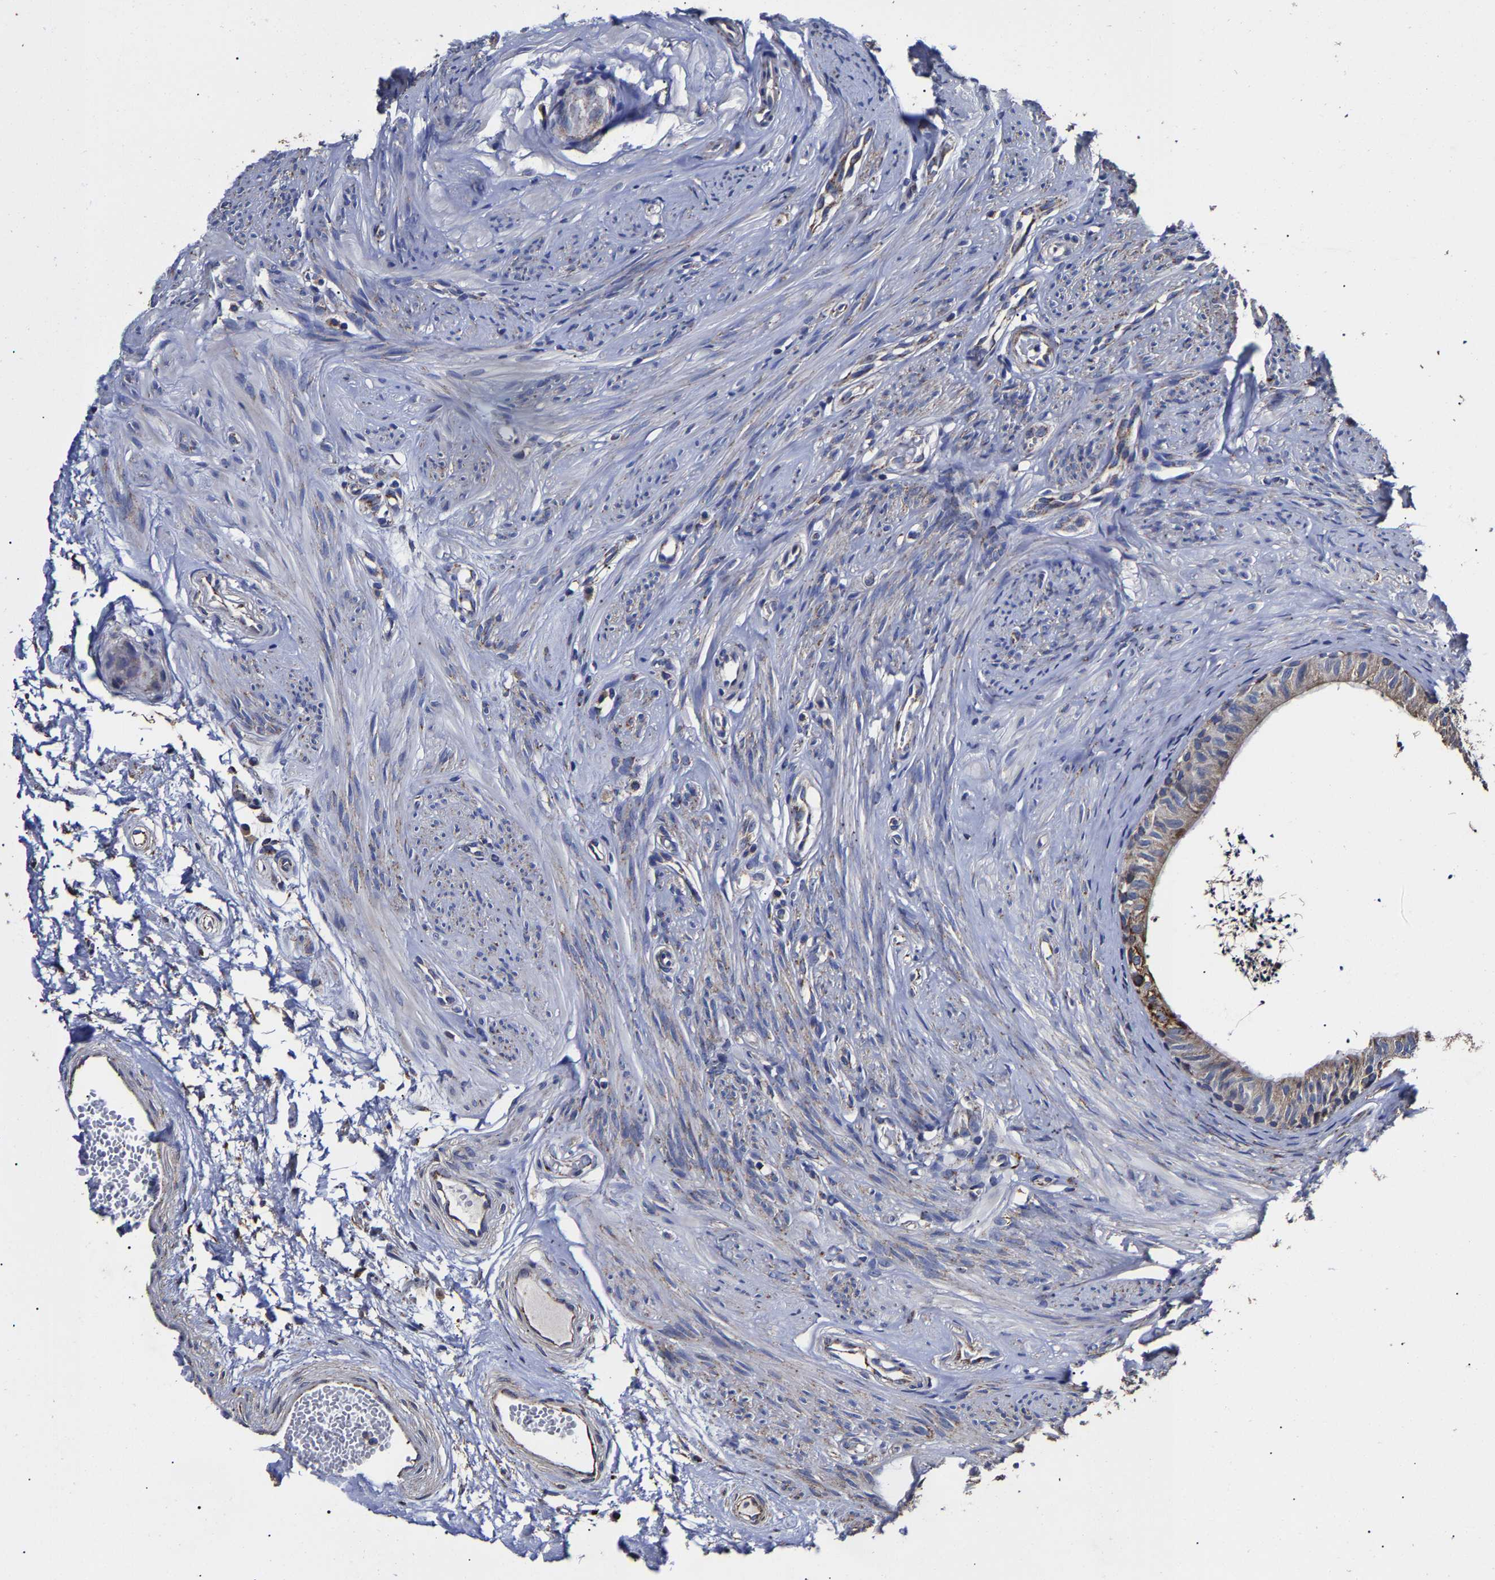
{"staining": {"intensity": "moderate", "quantity": "<25%", "location": "cytoplasmic/membranous"}, "tissue": "epididymis", "cell_type": "Glandular cells", "image_type": "normal", "snomed": [{"axis": "morphology", "description": "Normal tissue, NOS"}, {"axis": "topography", "description": "Epididymis"}], "caption": "This is a photomicrograph of immunohistochemistry staining of normal epididymis, which shows moderate expression in the cytoplasmic/membranous of glandular cells.", "gene": "AASS", "patient": {"sex": "male", "age": 56}}